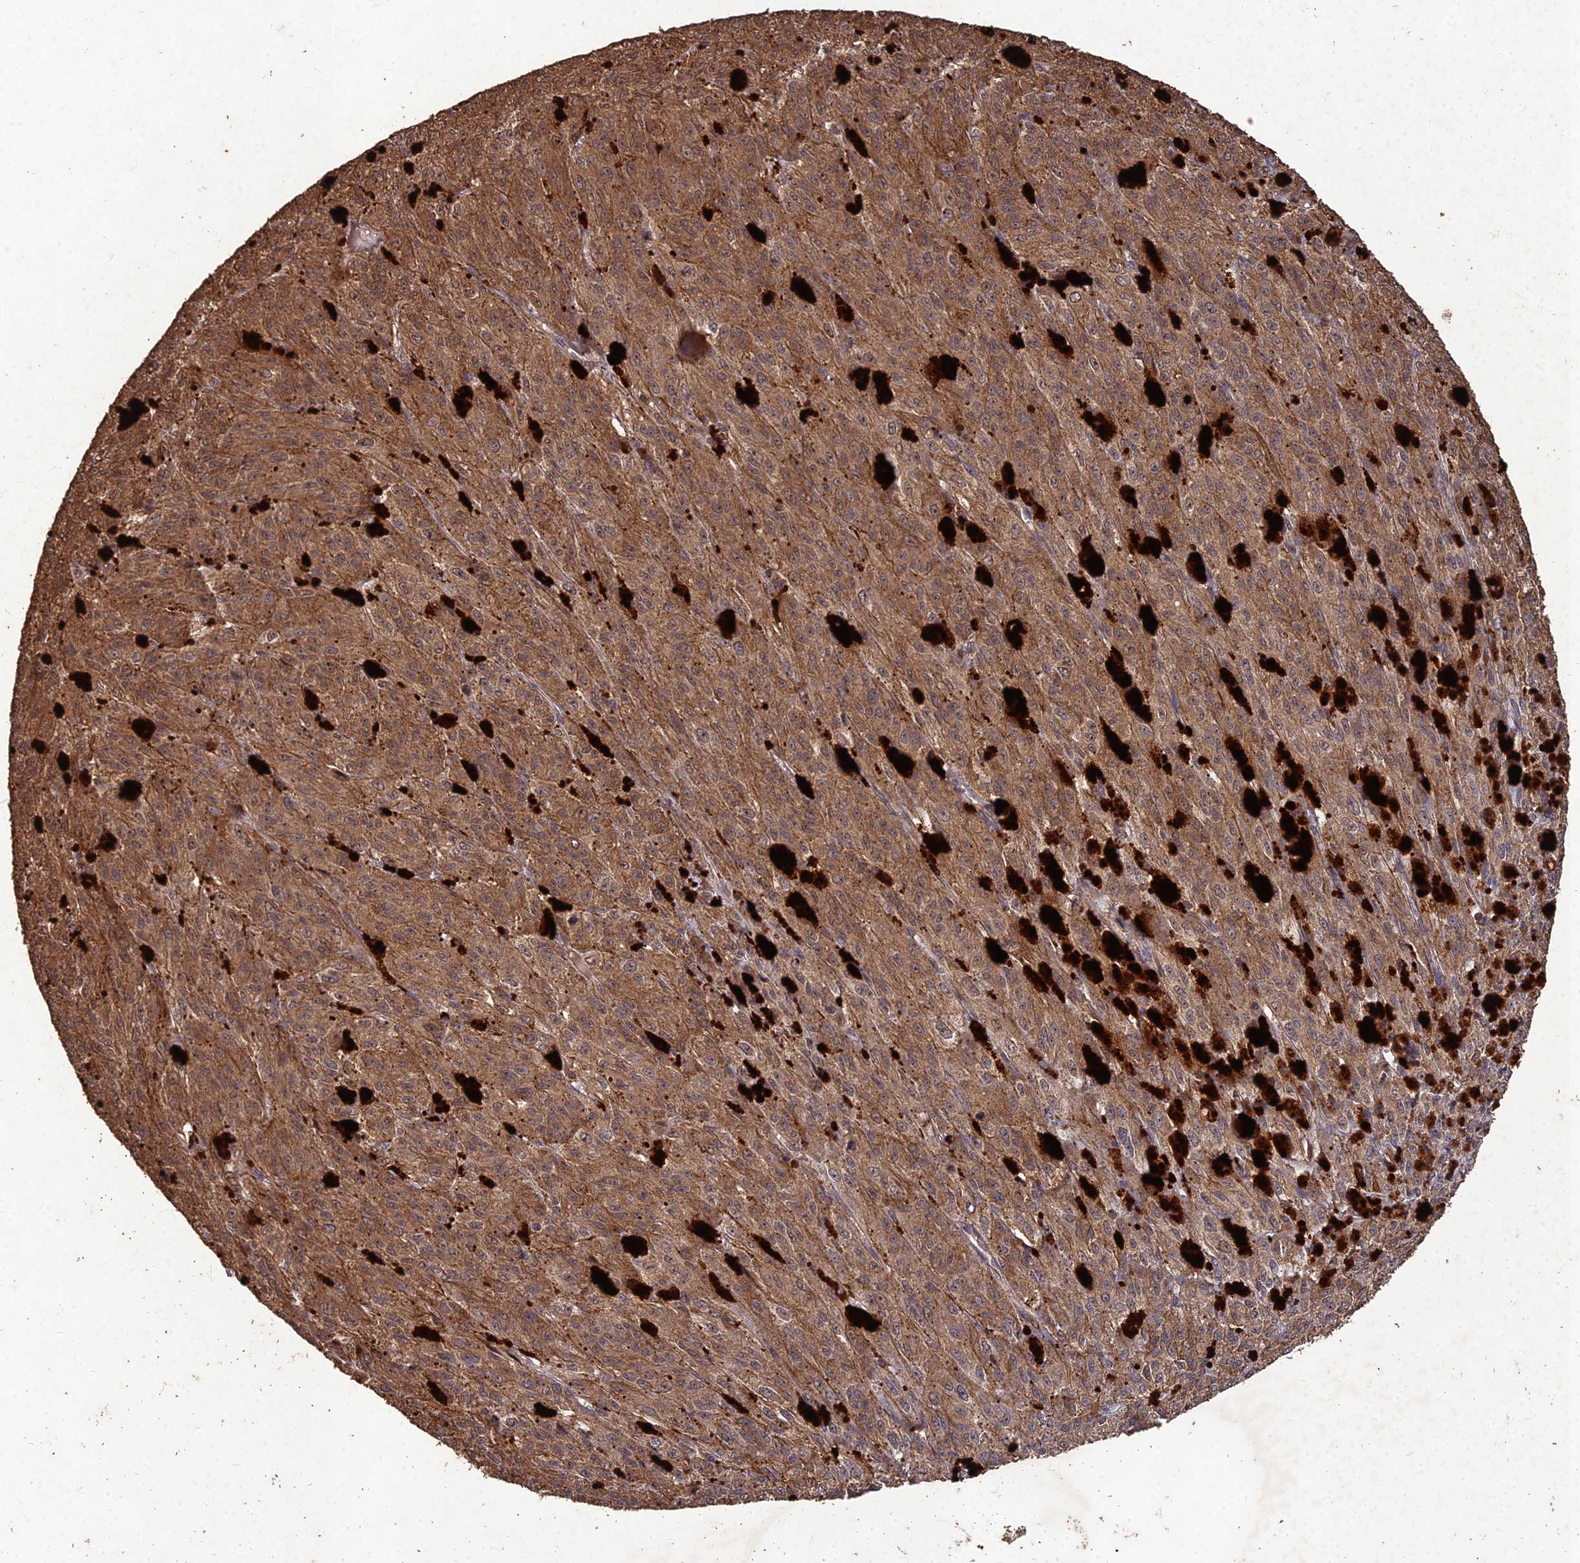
{"staining": {"intensity": "moderate", "quantity": ">75%", "location": "cytoplasmic/membranous"}, "tissue": "melanoma", "cell_type": "Tumor cells", "image_type": "cancer", "snomed": [{"axis": "morphology", "description": "Malignant melanoma, NOS"}, {"axis": "topography", "description": "Skin"}], "caption": "A medium amount of moderate cytoplasmic/membranous expression is present in about >75% of tumor cells in malignant melanoma tissue.", "gene": "SYMPK", "patient": {"sex": "female", "age": 52}}